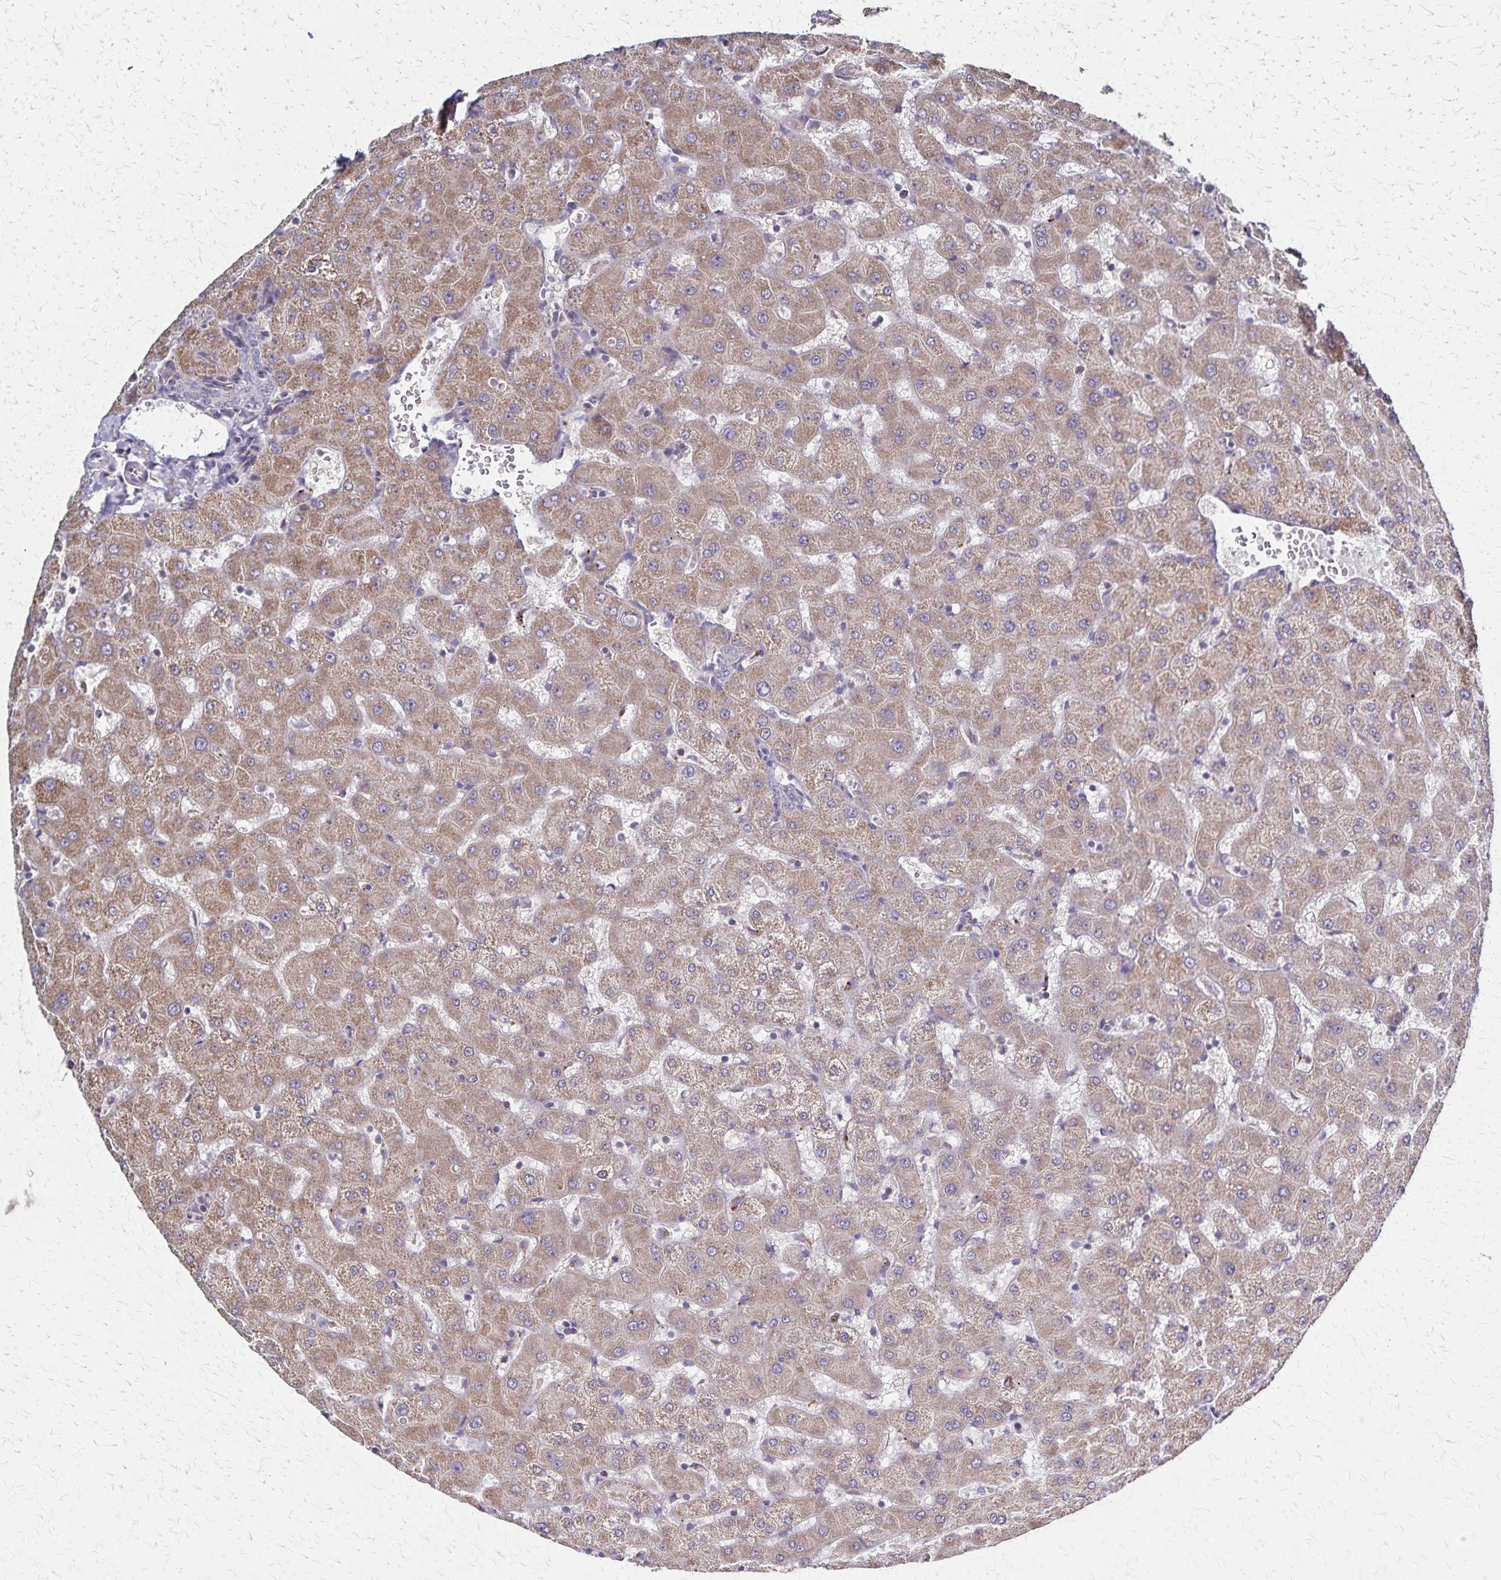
{"staining": {"intensity": "negative", "quantity": "none", "location": "none"}, "tissue": "liver", "cell_type": "Cholangiocytes", "image_type": "normal", "snomed": [{"axis": "morphology", "description": "Normal tissue, NOS"}, {"axis": "topography", "description": "Liver"}], "caption": "The photomicrograph displays no staining of cholangiocytes in normal liver.", "gene": "NFS1", "patient": {"sex": "female", "age": 63}}